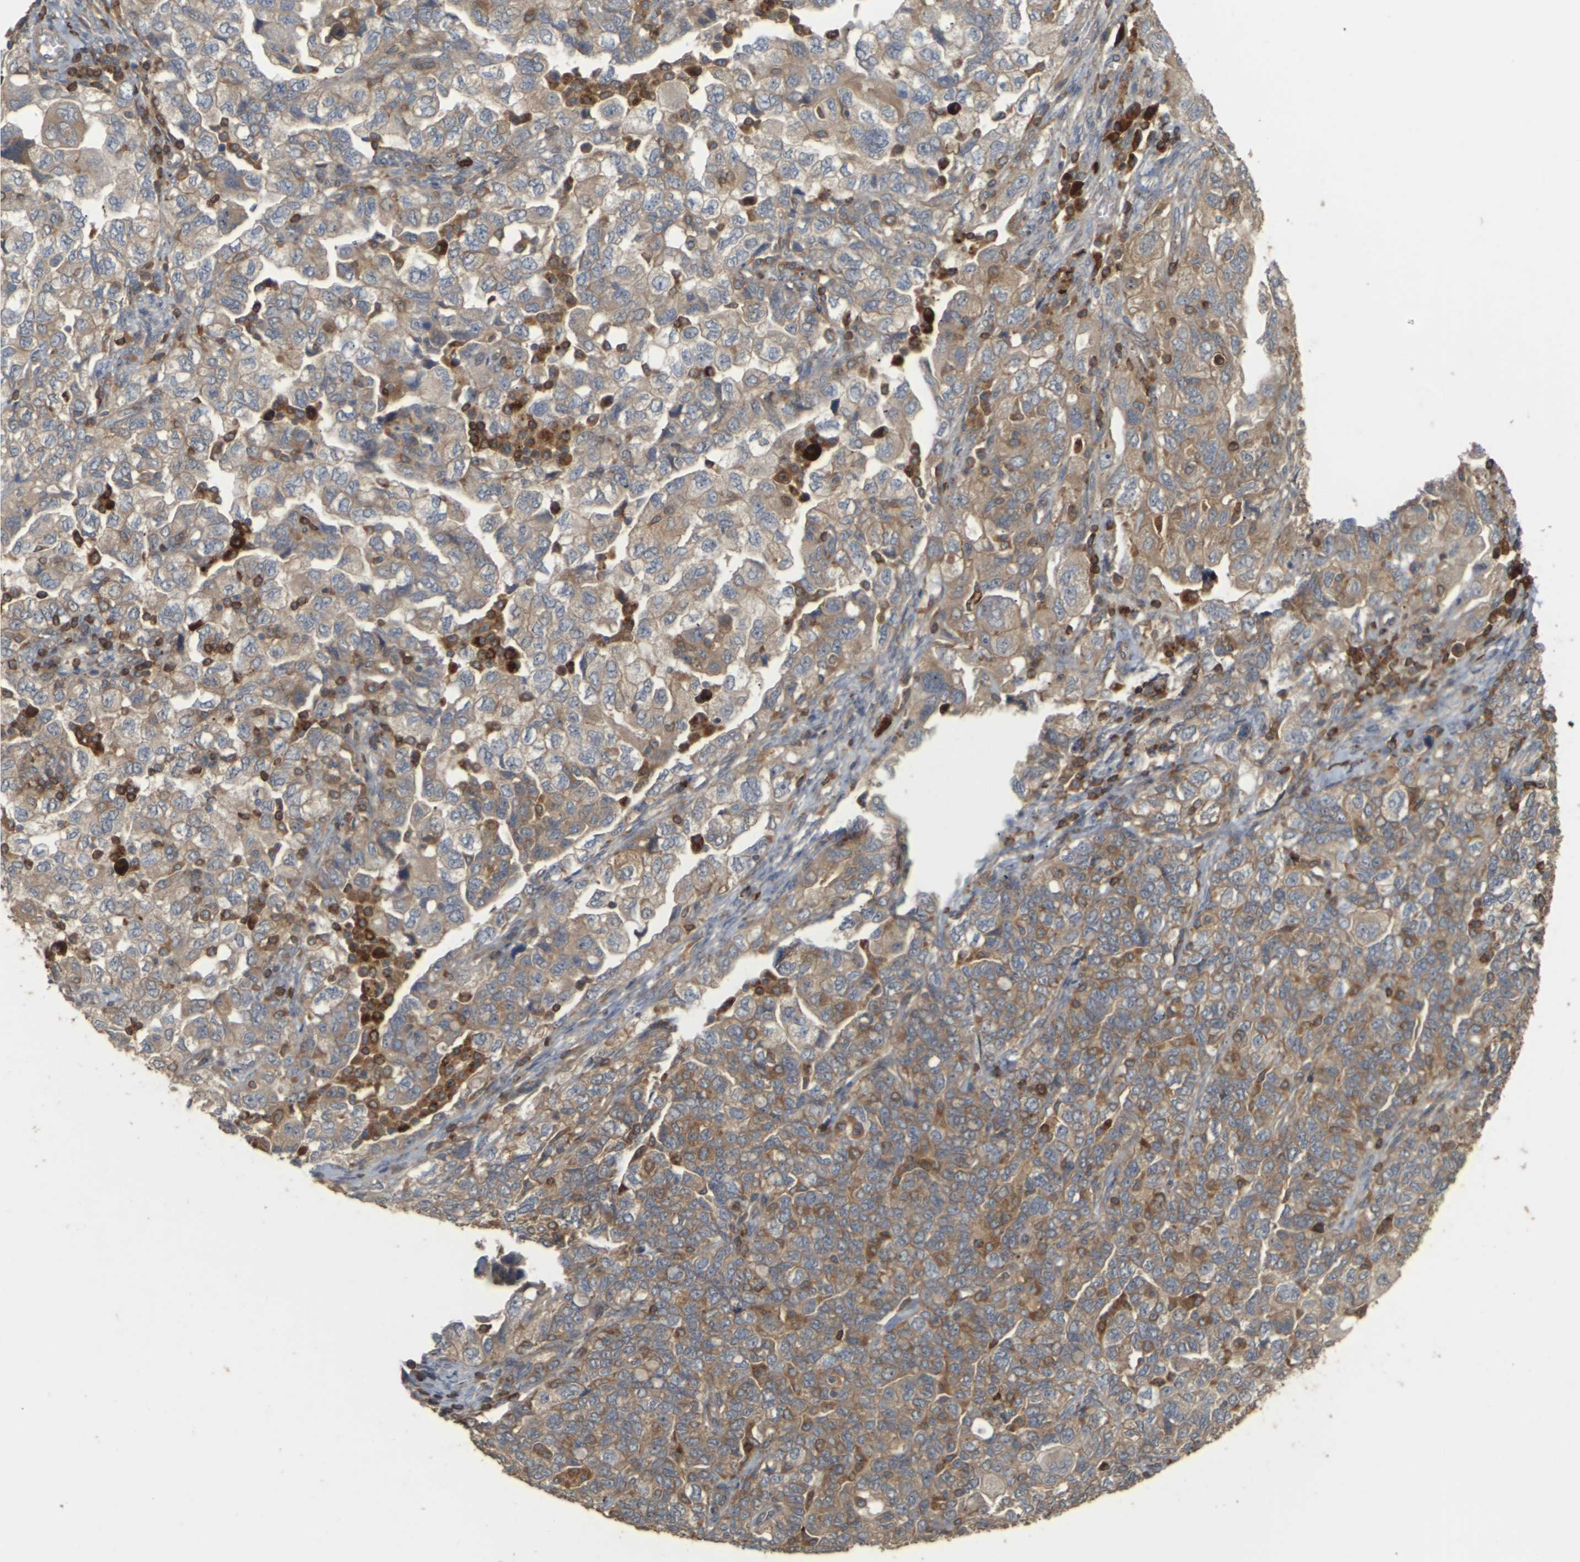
{"staining": {"intensity": "moderate", "quantity": ">75%", "location": "cytoplasmic/membranous"}, "tissue": "ovarian cancer", "cell_type": "Tumor cells", "image_type": "cancer", "snomed": [{"axis": "morphology", "description": "Carcinoma, NOS"}, {"axis": "morphology", "description": "Cystadenocarcinoma, serous, NOS"}, {"axis": "topography", "description": "Ovary"}], "caption": "Immunohistochemical staining of ovarian cancer (carcinoma) demonstrates moderate cytoplasmic/membranous protein positivity in approximately >75% of tumor cells.", "gene": "KSR1", "patient": {"sex": "female", "age": 69}}